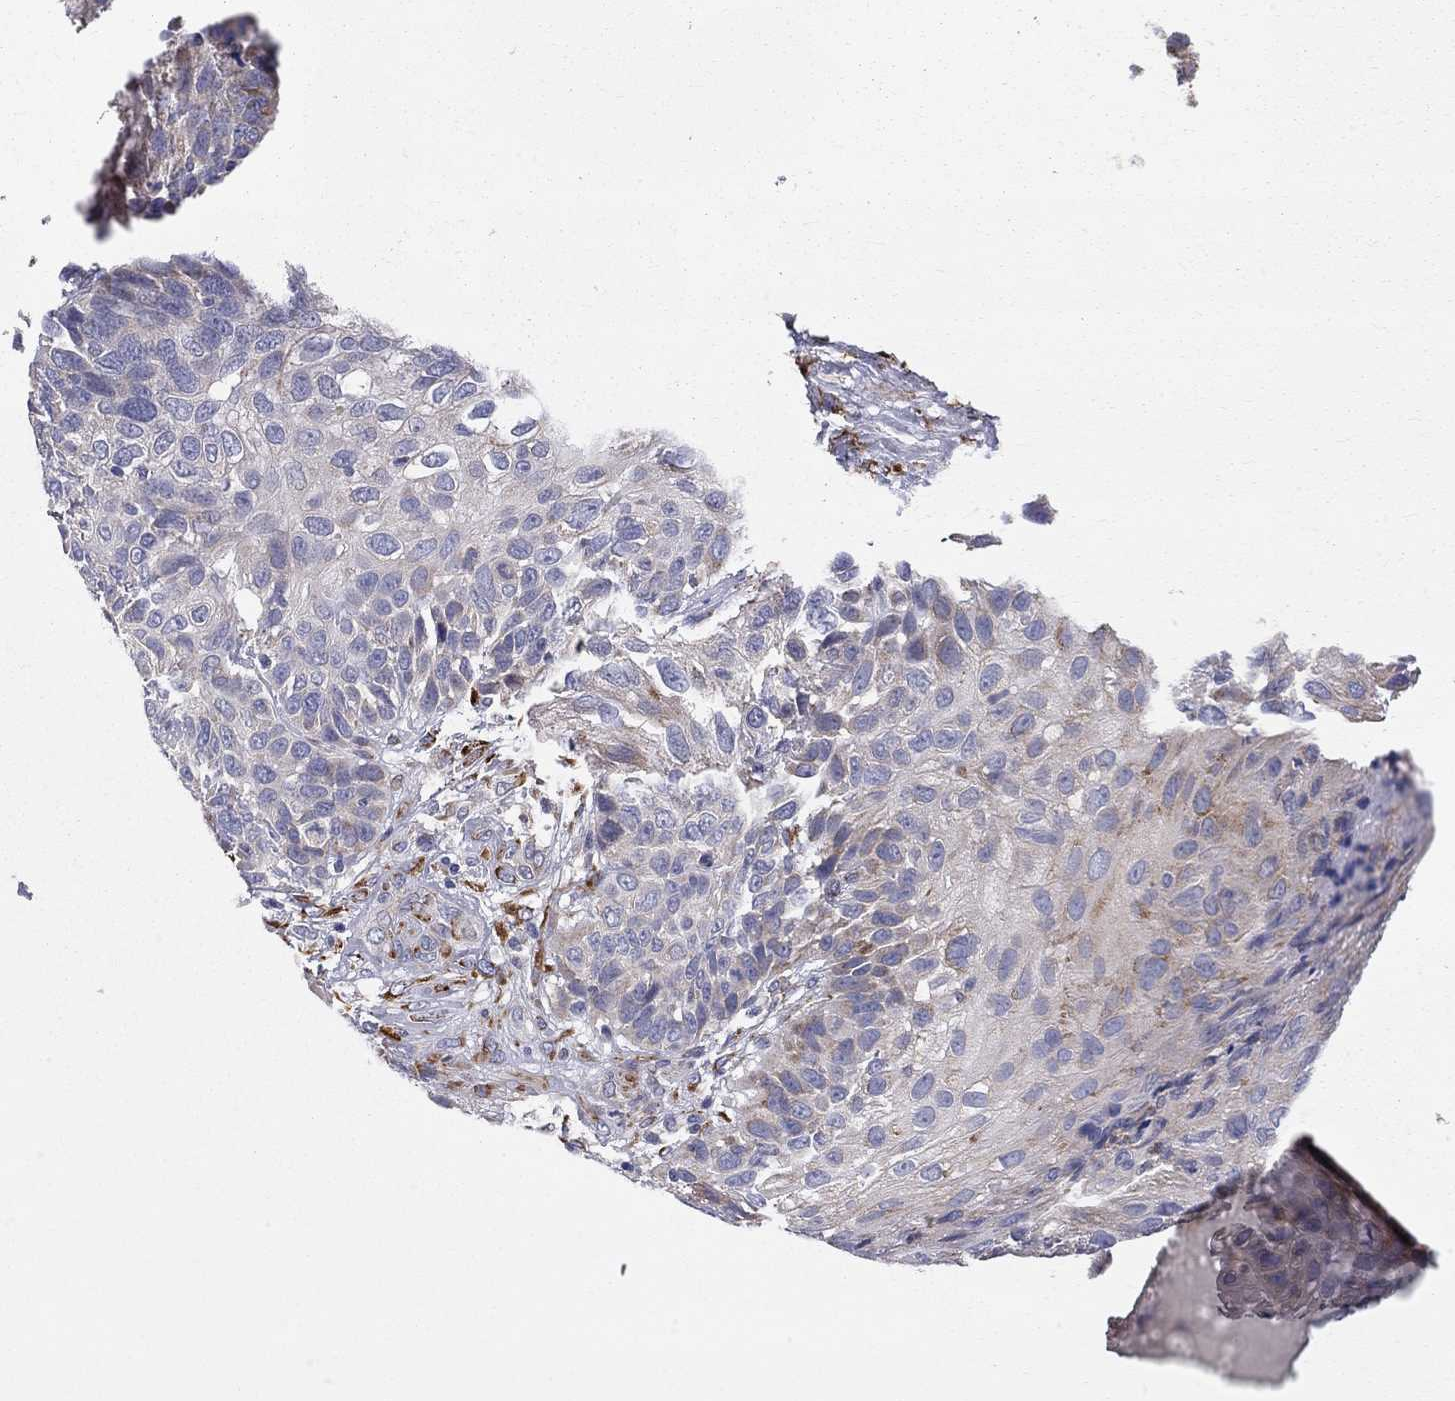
{"staining": {"intensity": "moderate", "quantity": "<25%", "location": "cytoplasmic/membranous"}, "tissue": "skin cancer", "cell_type": "Tumor cells", "image_type": "cancer", "snomed": [{"axis": "morphology", "description": "Squamous cell carcinoma, NOS"}, {"axis": "topography", "description": "Skin"}], "caption": "Skin squamous cell carcinoma stained for a protein (brown) shows moderate cytoplasmic/membranous positive expression in about <25% of tumor cells.", "gene": "CASTOR1", "patient": {"sex": "male", "age": 92}}